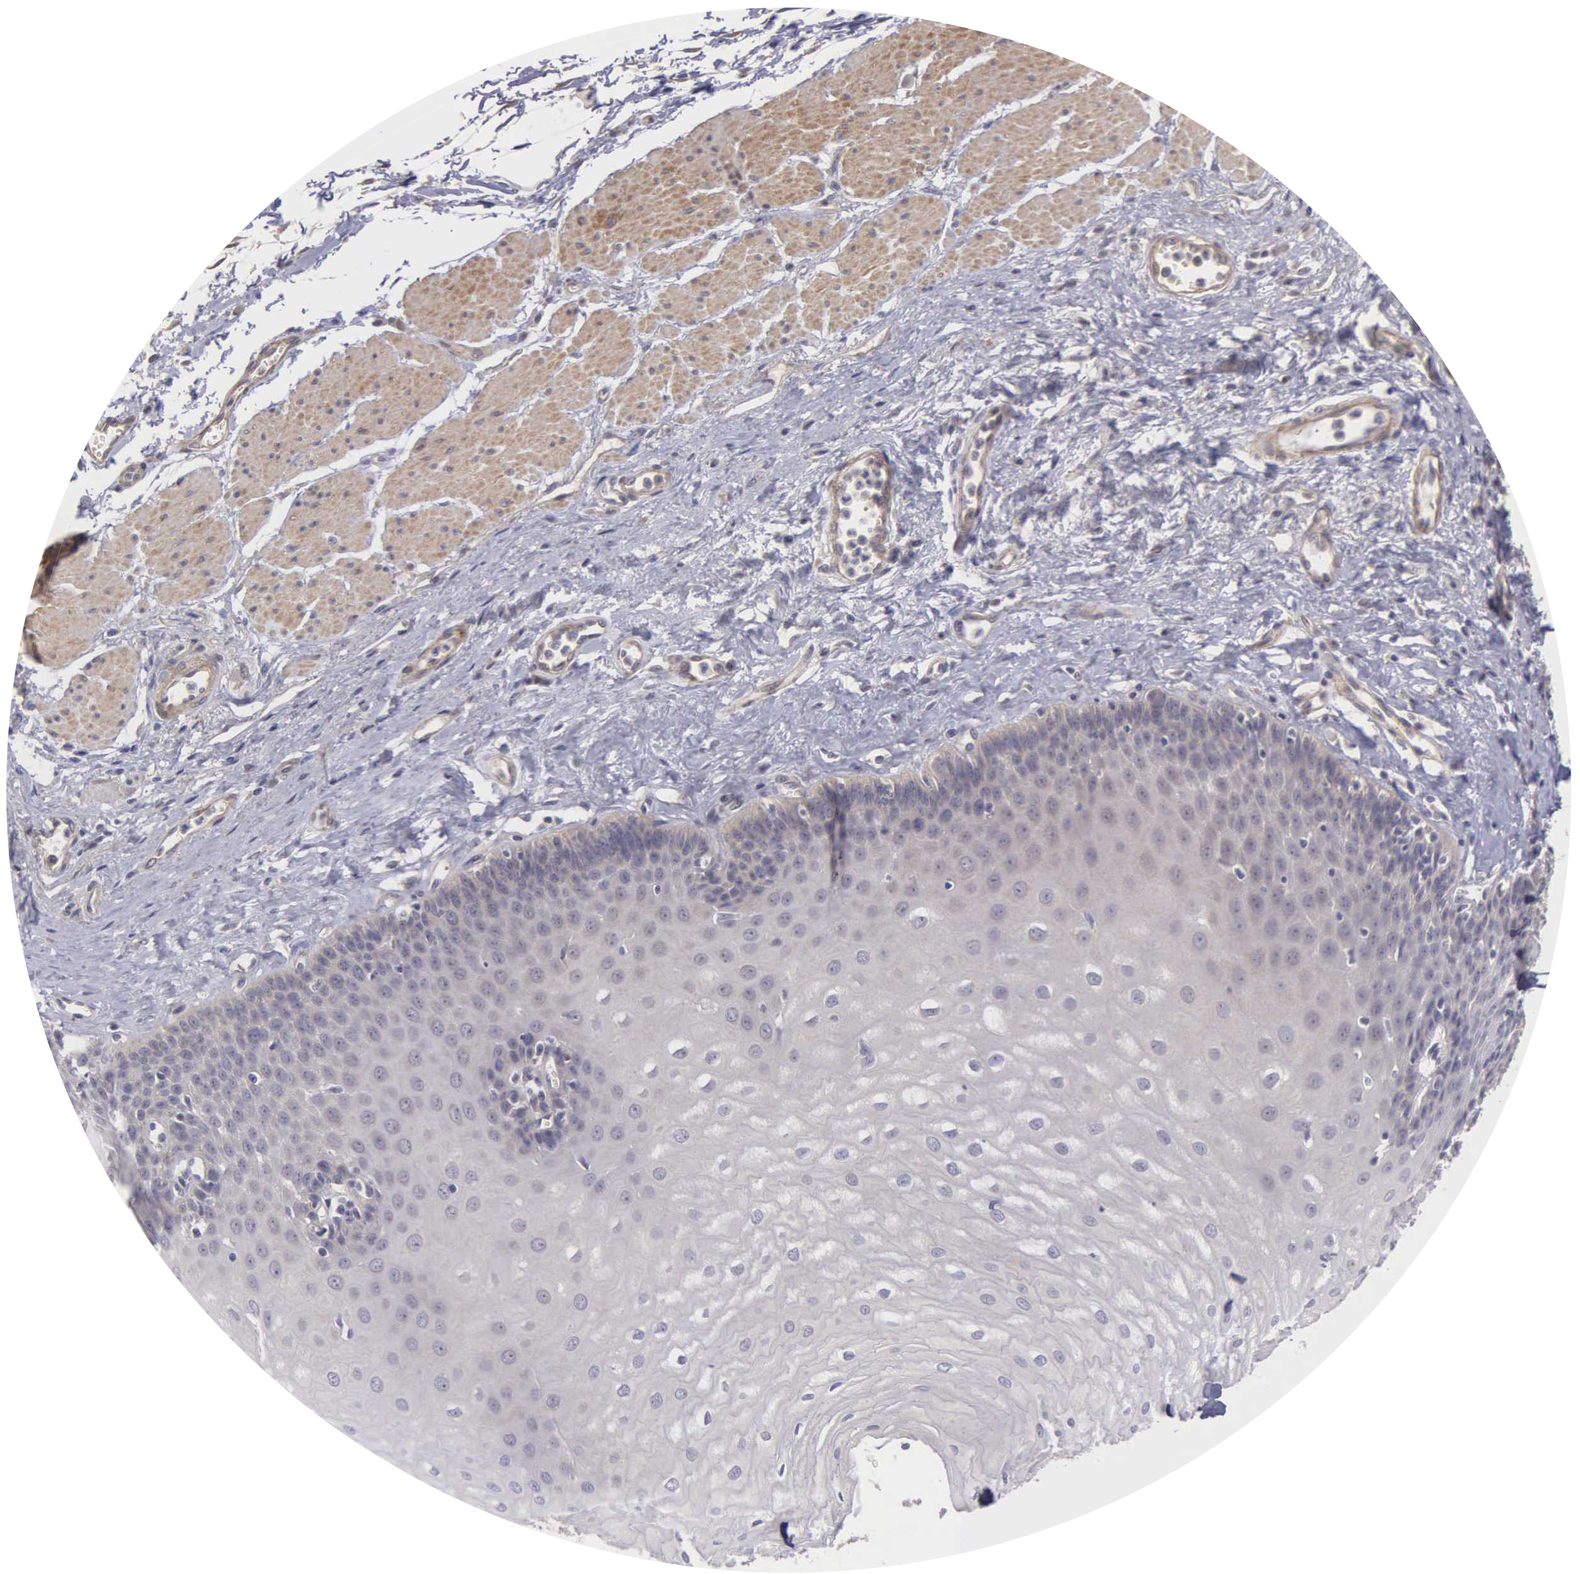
{"staining": {"intensity": "weak", "quantity": "<25%", "location": "cytoplasmic/membranous"}, "tissue": "esophagus", "cell_type": "Squamous epithelial cells", "image_type": "normal", "snomed": [{"axis": "morphology", "description": "Normal tissue, NOS"}, {"axis": "topography", "description": "Esophagus"}], "caption": "Immunohistochemistry of unremarkable esophagus demonstrates no staining in squamous epithelial cells.", "gene": "RTL10", "patient": {"sex": "male", "age": 65}}